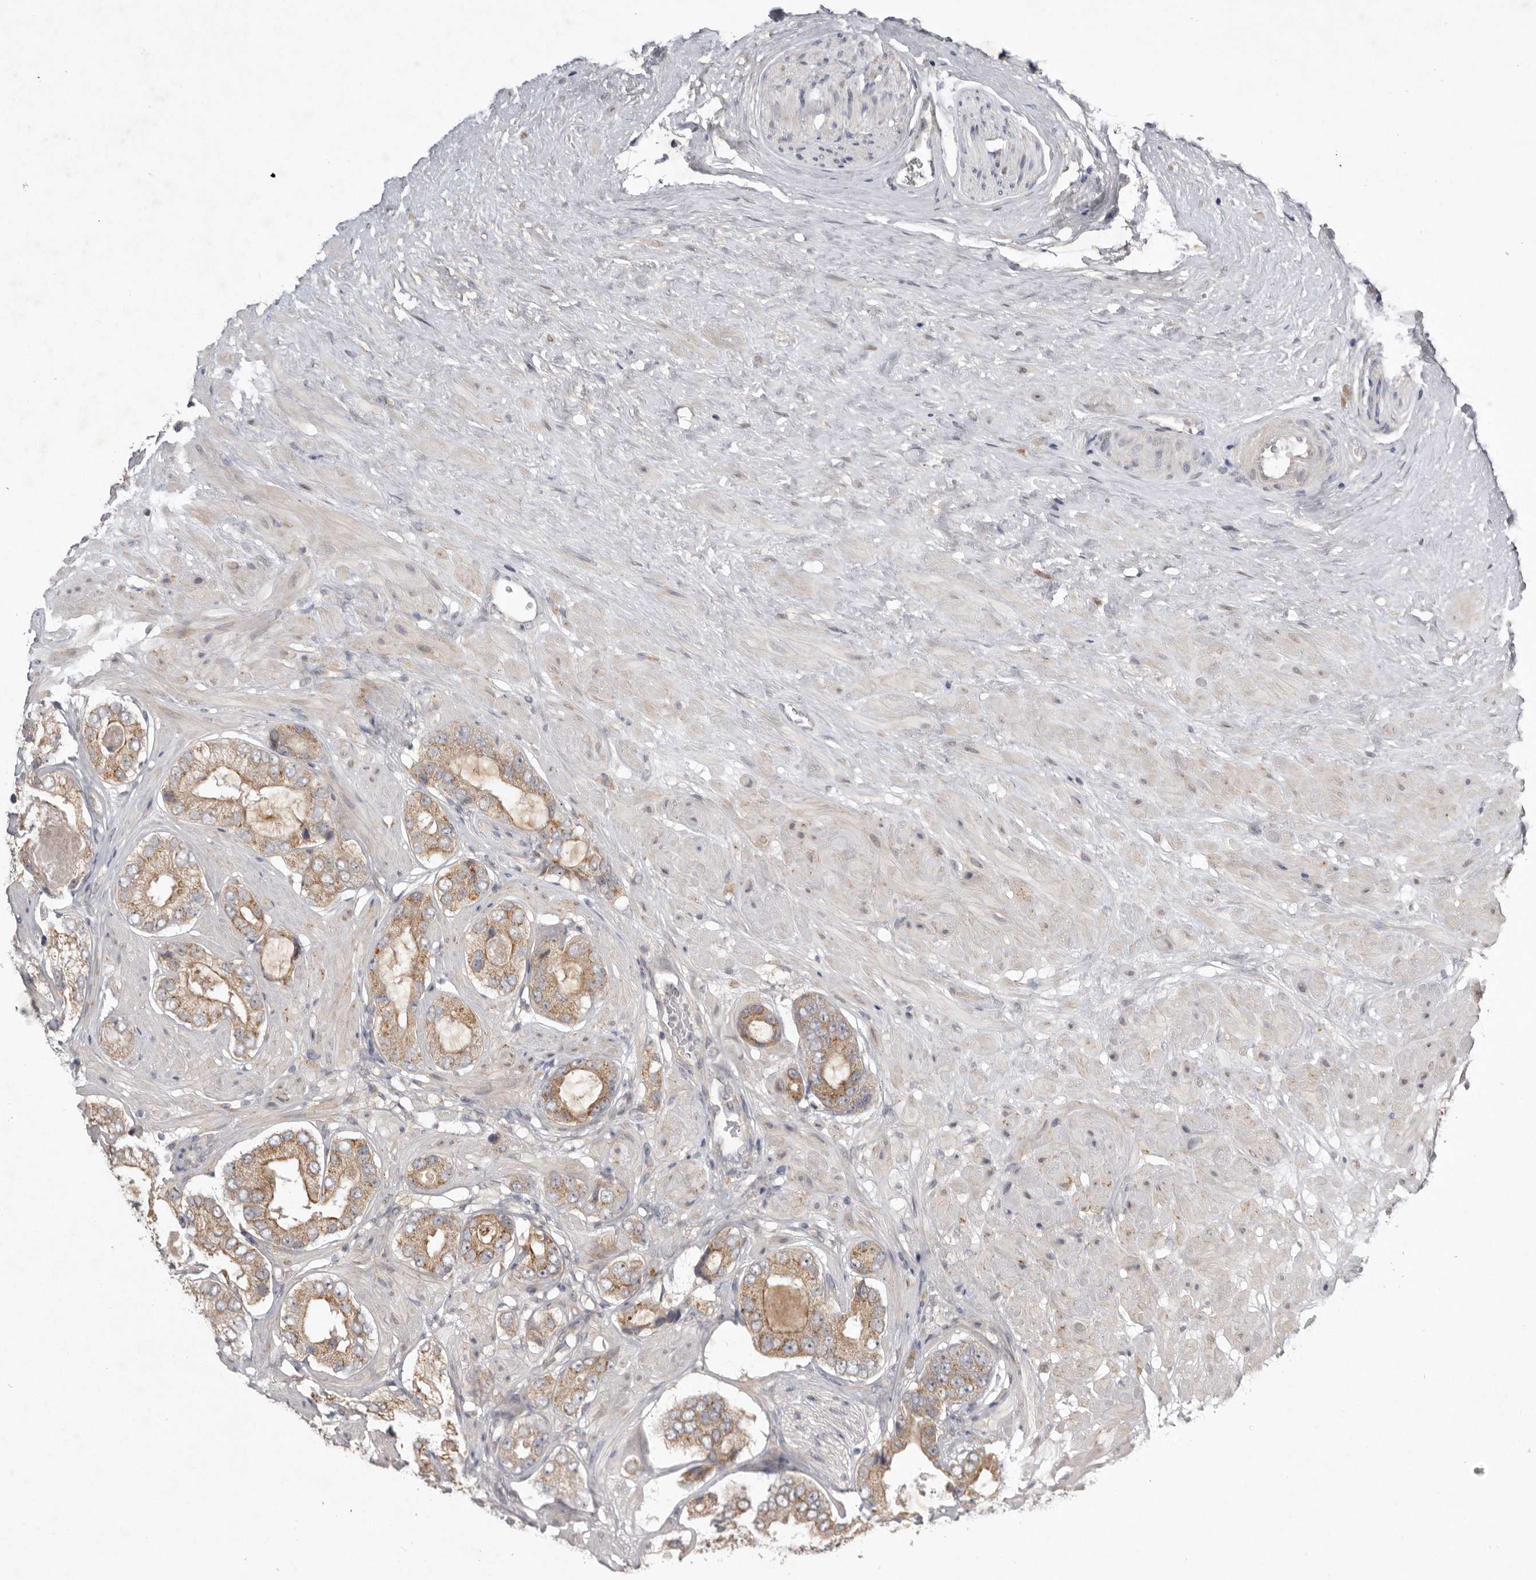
{"staining": {"intensity": "moderate", "quantity": ">75%", "location": "cytoplasmic/membranous"}, "tissue": "prostate cancer", "cell_type": "Tumor cells", "image_type": "cancer", "snomed": [{"axis": "morphology", "description": "Adenocarcinoma, High grade"}, {"axis": "topography", "description": "Prostate"}], "caption": "Prostate cancer (adenocarcinoma (high-grade)) tissue reveals moderate cytoplasmic/membranous positivity in about >75% of tumor cells", "gene": "NSUN4", "patient": {"sex": "male", "age": 59}}